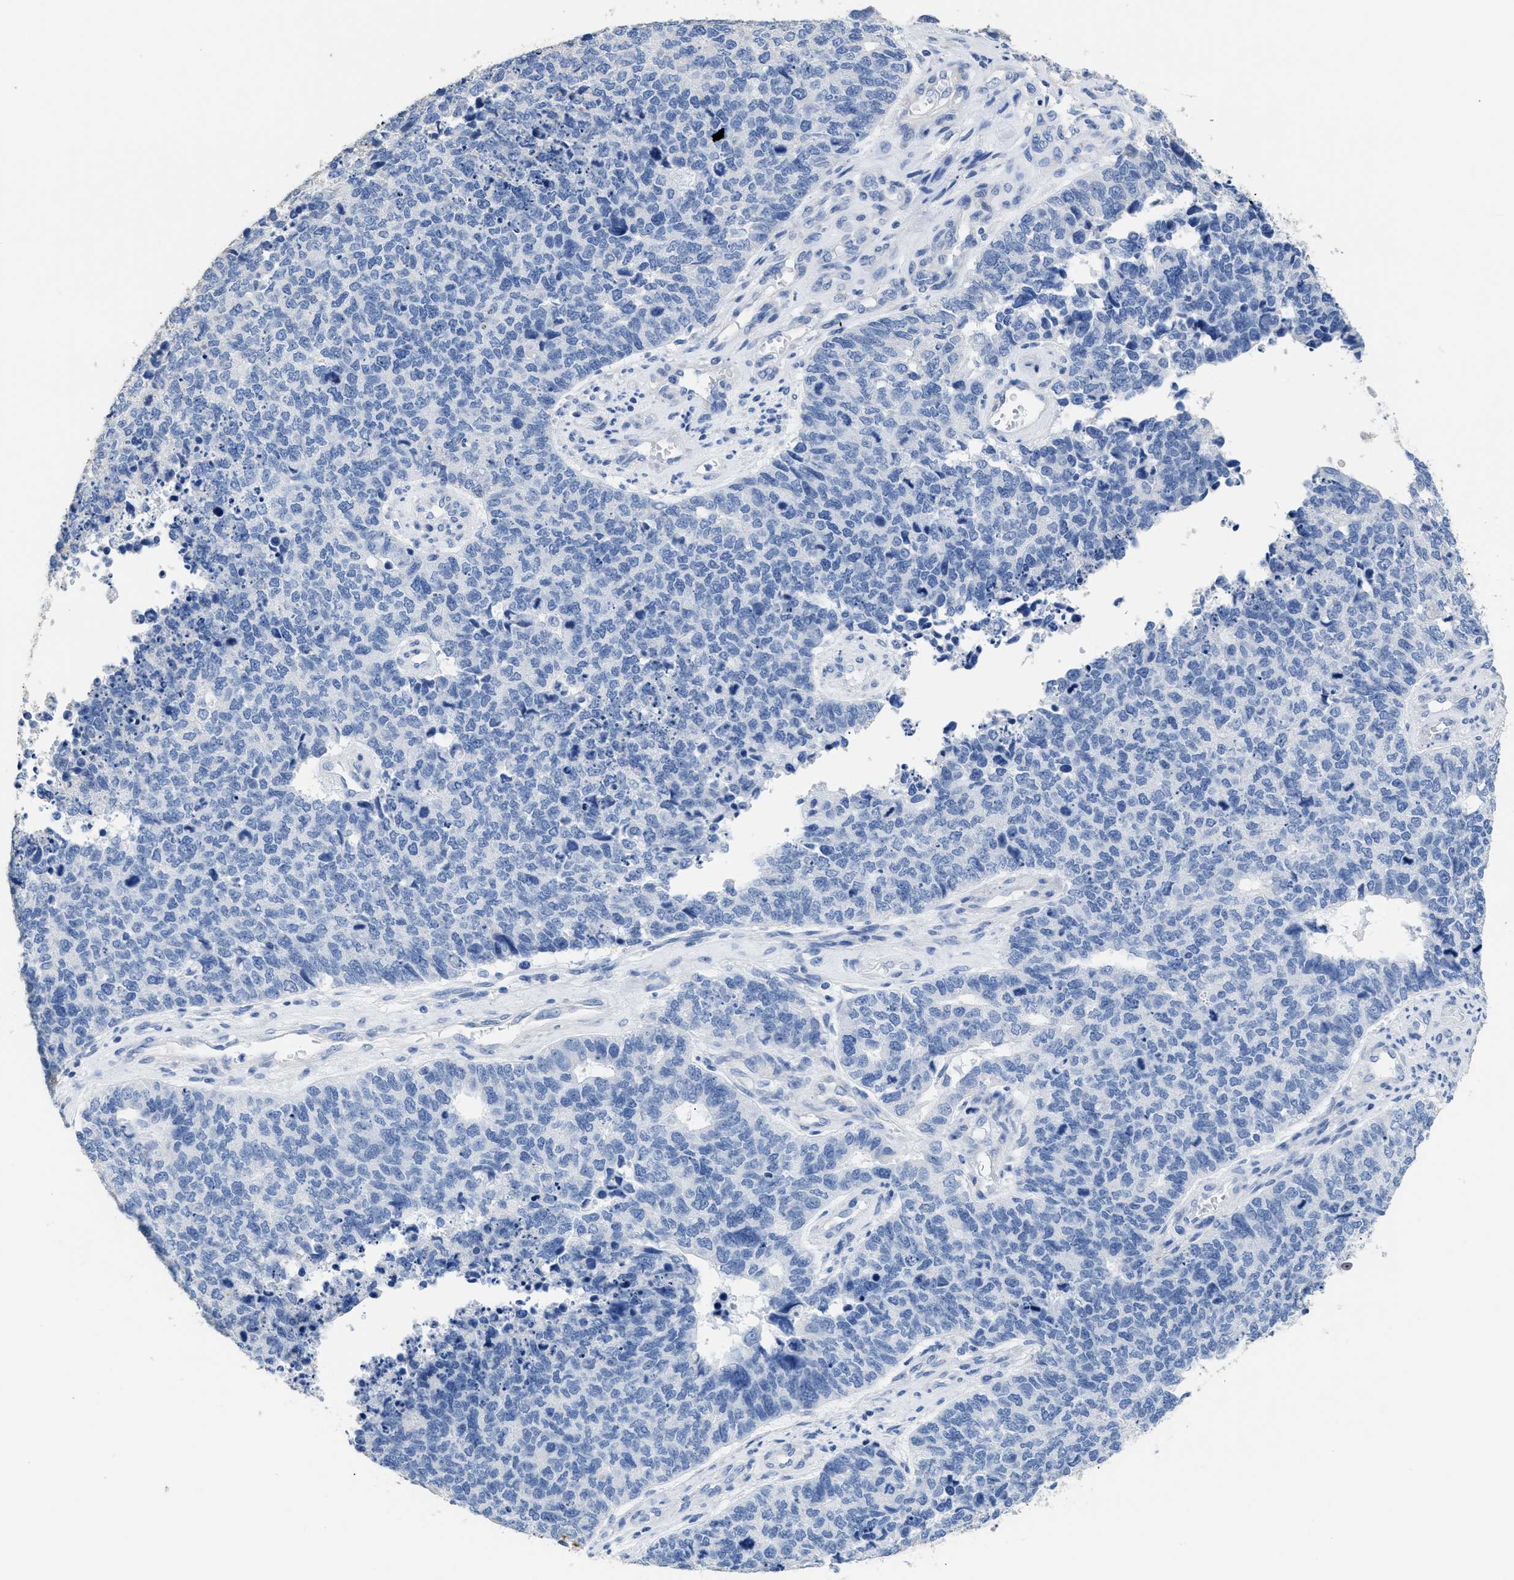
{"staining": {"intensity": "negative", "quantity": "none", "location": "none"}, "tissue": "cervical cancer", "cell_type": "Tumor cells", "image_type": "cancer", "snomed": [{"axis": "morphology", "description": "Squamous cell carcinoma, NOS"}, {"axis": "topography", "description": "Cervix"}], "caption": "The image displays no significant staining in tumor cells of cervical squamous cell carcinoma.", "gene": "DLC1", "patient": {"sex": "female", "age": 63}}